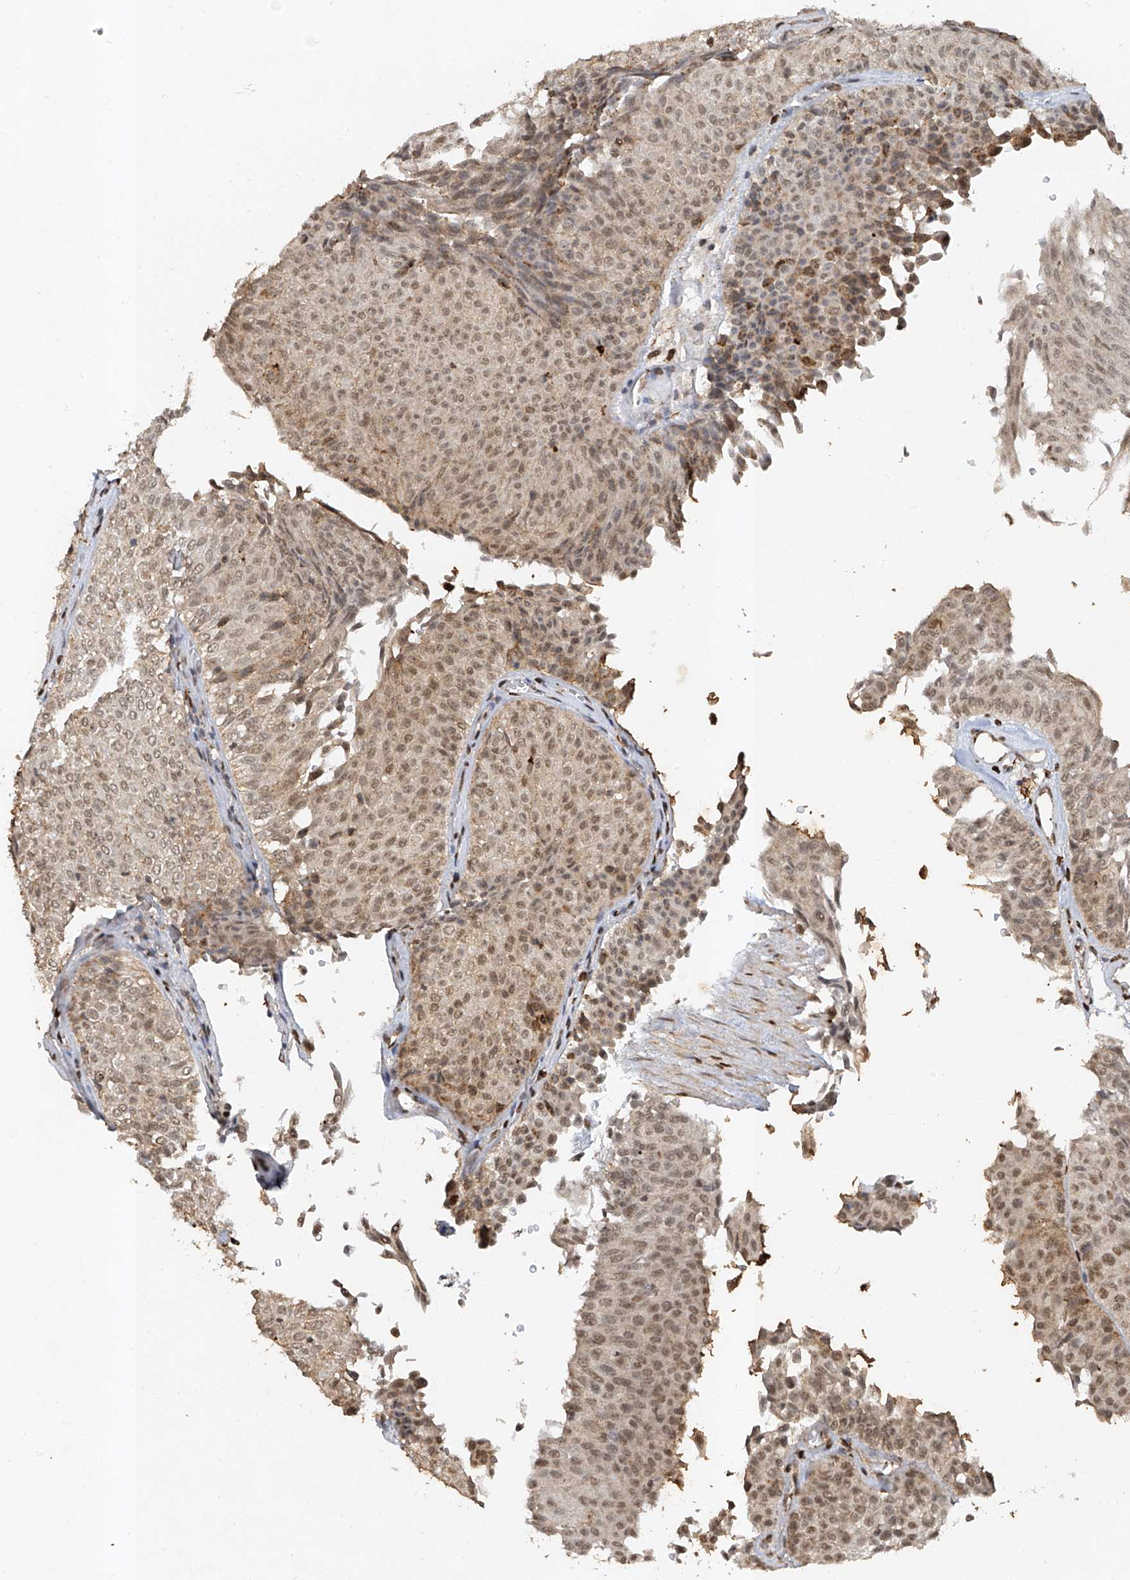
{"staining": {"intensity": "moderate", "quantity": ">75%", "location": "nuclear"}, "tissue": "urothelial cancer", "cell_type": "Tumor cells", "image_type": "cancer", "snomed": [{"axis": "morphology", "description": "Urothelial carcinoma, Low grade"}, {"axis": "topography", "description": "Urinary bladder"}], "caption": "This photomicrograph displays immunohistochemistry staining of urothelial cancer, with medium moderate nuclear staining in about >75% of tumor cells.", "gene": "ATRIP", "patient": {"sex": "male", "age": 78}}